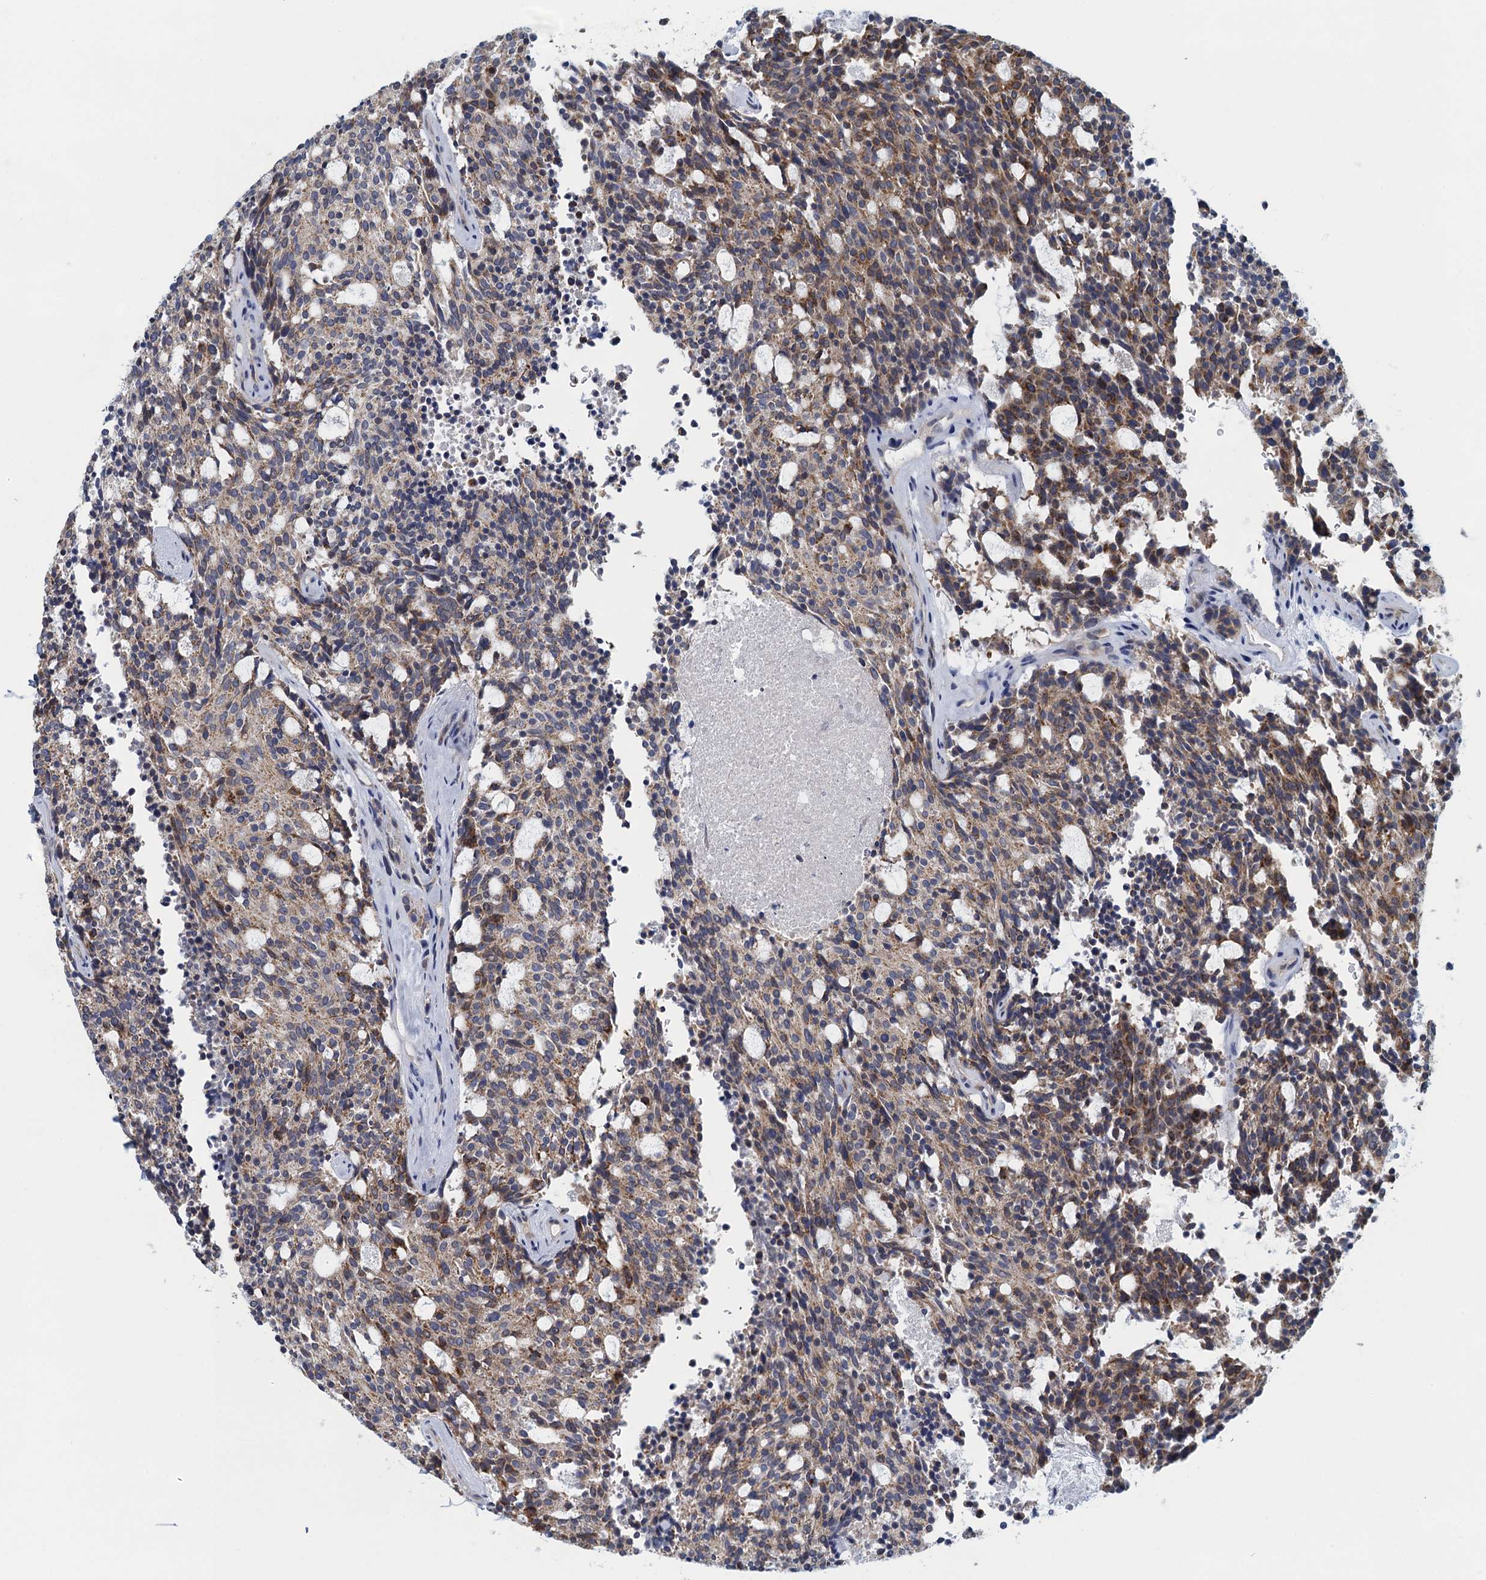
{"staining": {"intensity": "moderate", "quantity": "25%-75%", "location": "cytoplasmic/membranous"}, "tissue": "carcinoid", "cell_type": "Tumor cells", "image_type": "cancer", "snomed": [{"axis": "morphology", "description": "Carcinoid, malignant, NOS"}, {"axis": "topography", "description": "Pancreas"}], "caption": "Human malignant carcinoid stained with a brown dye reveals moderate cytoplasmic/membranous positive staining in approximately 25%-75% of tumor cells.", "gene": "NCKAP1L", "patient": {"sex": "female", "age": 54}}